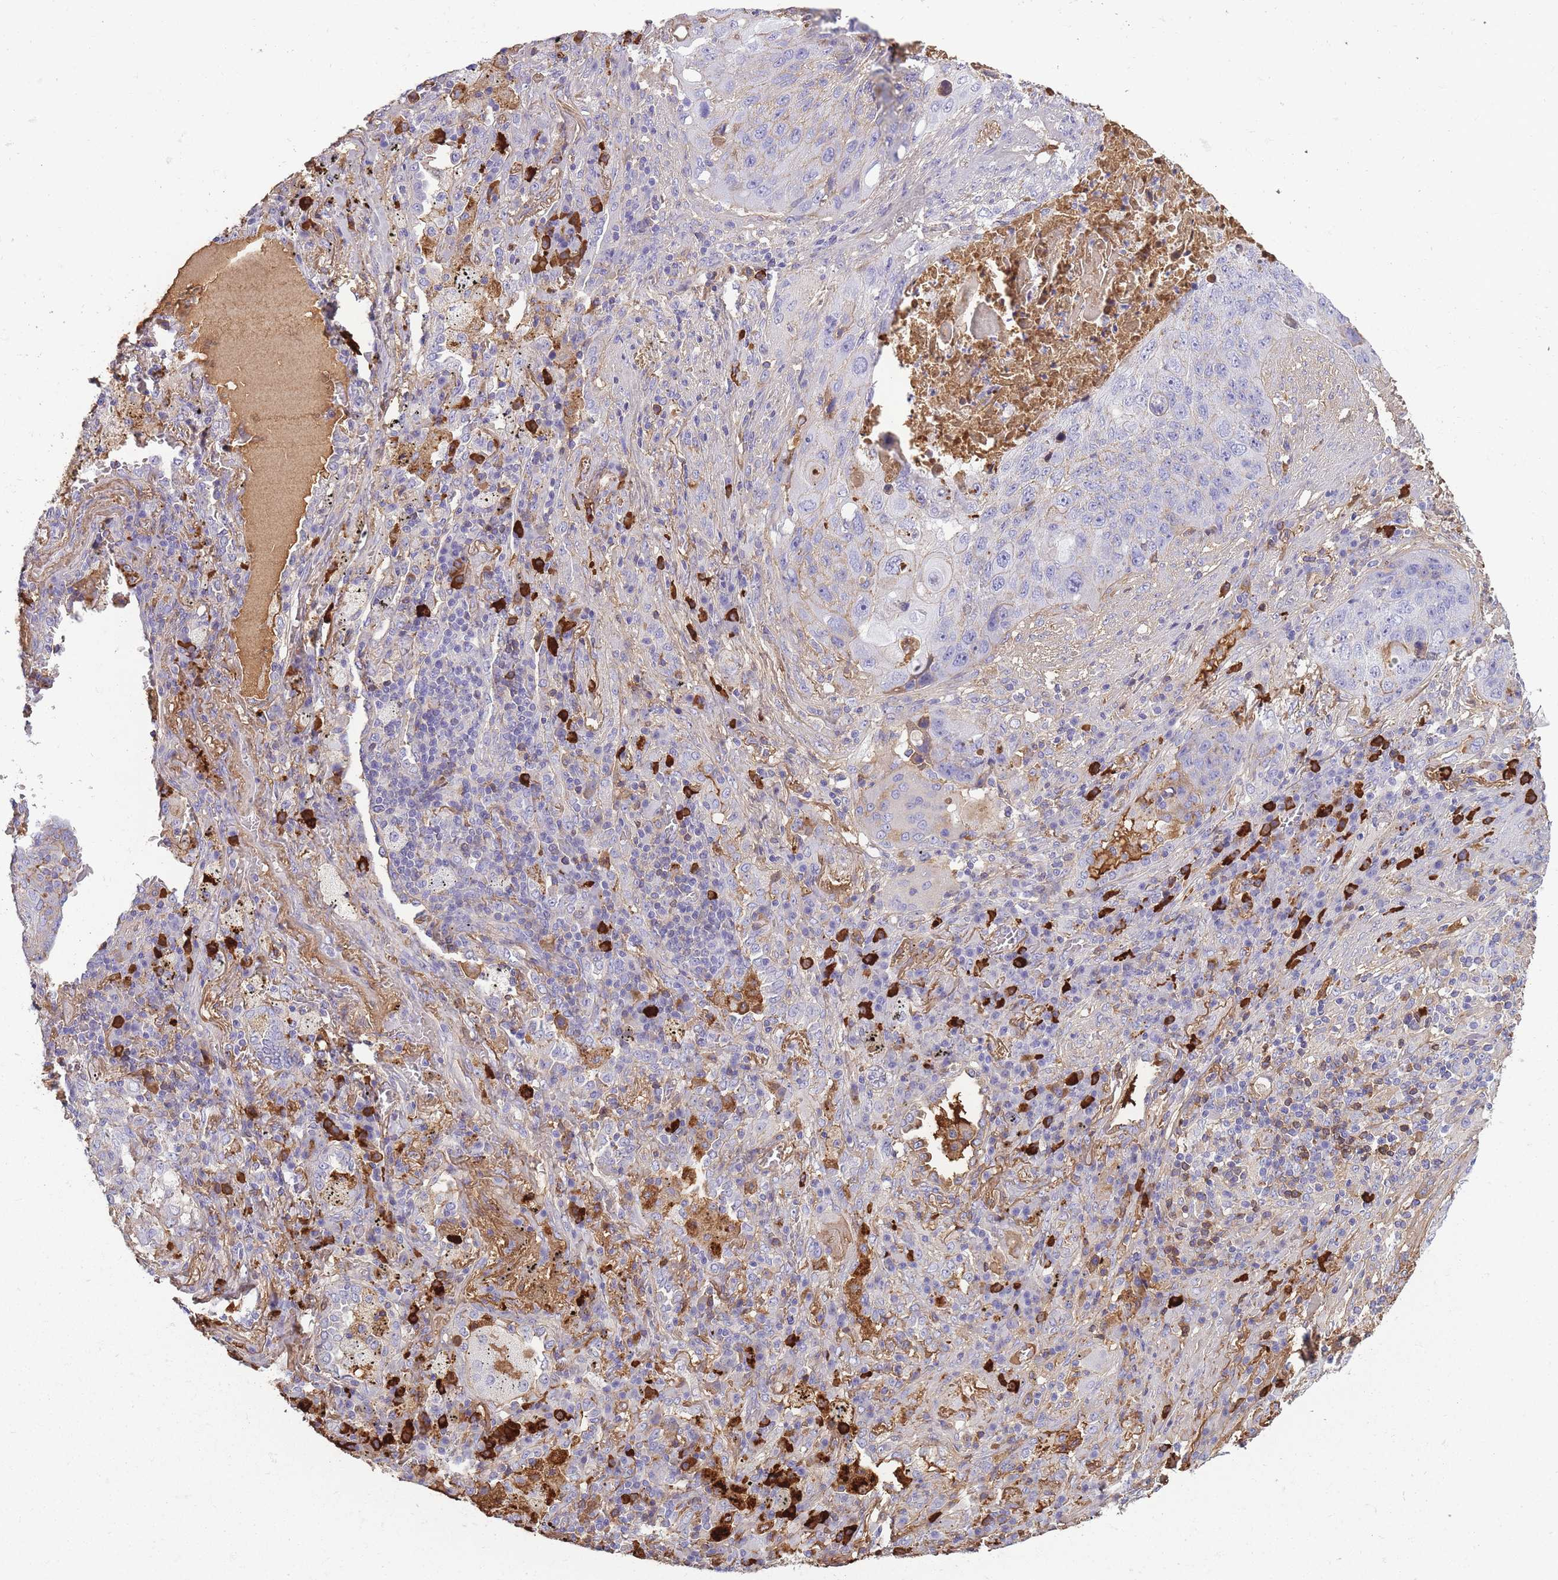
{"staining": {"intensity": "negative", "quantity": "none", "location": "none"}, "tissue": "lung cancer", "cell_type": "Tumor cells", "image_type": "cancer", "snomed": [{"axis": "morphology", "description": "Squamous cell carcinoma, NOS"}, {"axis": "topography", "description": "Lung"}], "caption": "Tumor cells show no significant protein expression in lung squamous cell carcinoma.", "gene": "IGKV1D-42", "patient": {"sex": "female", "age": 63}}